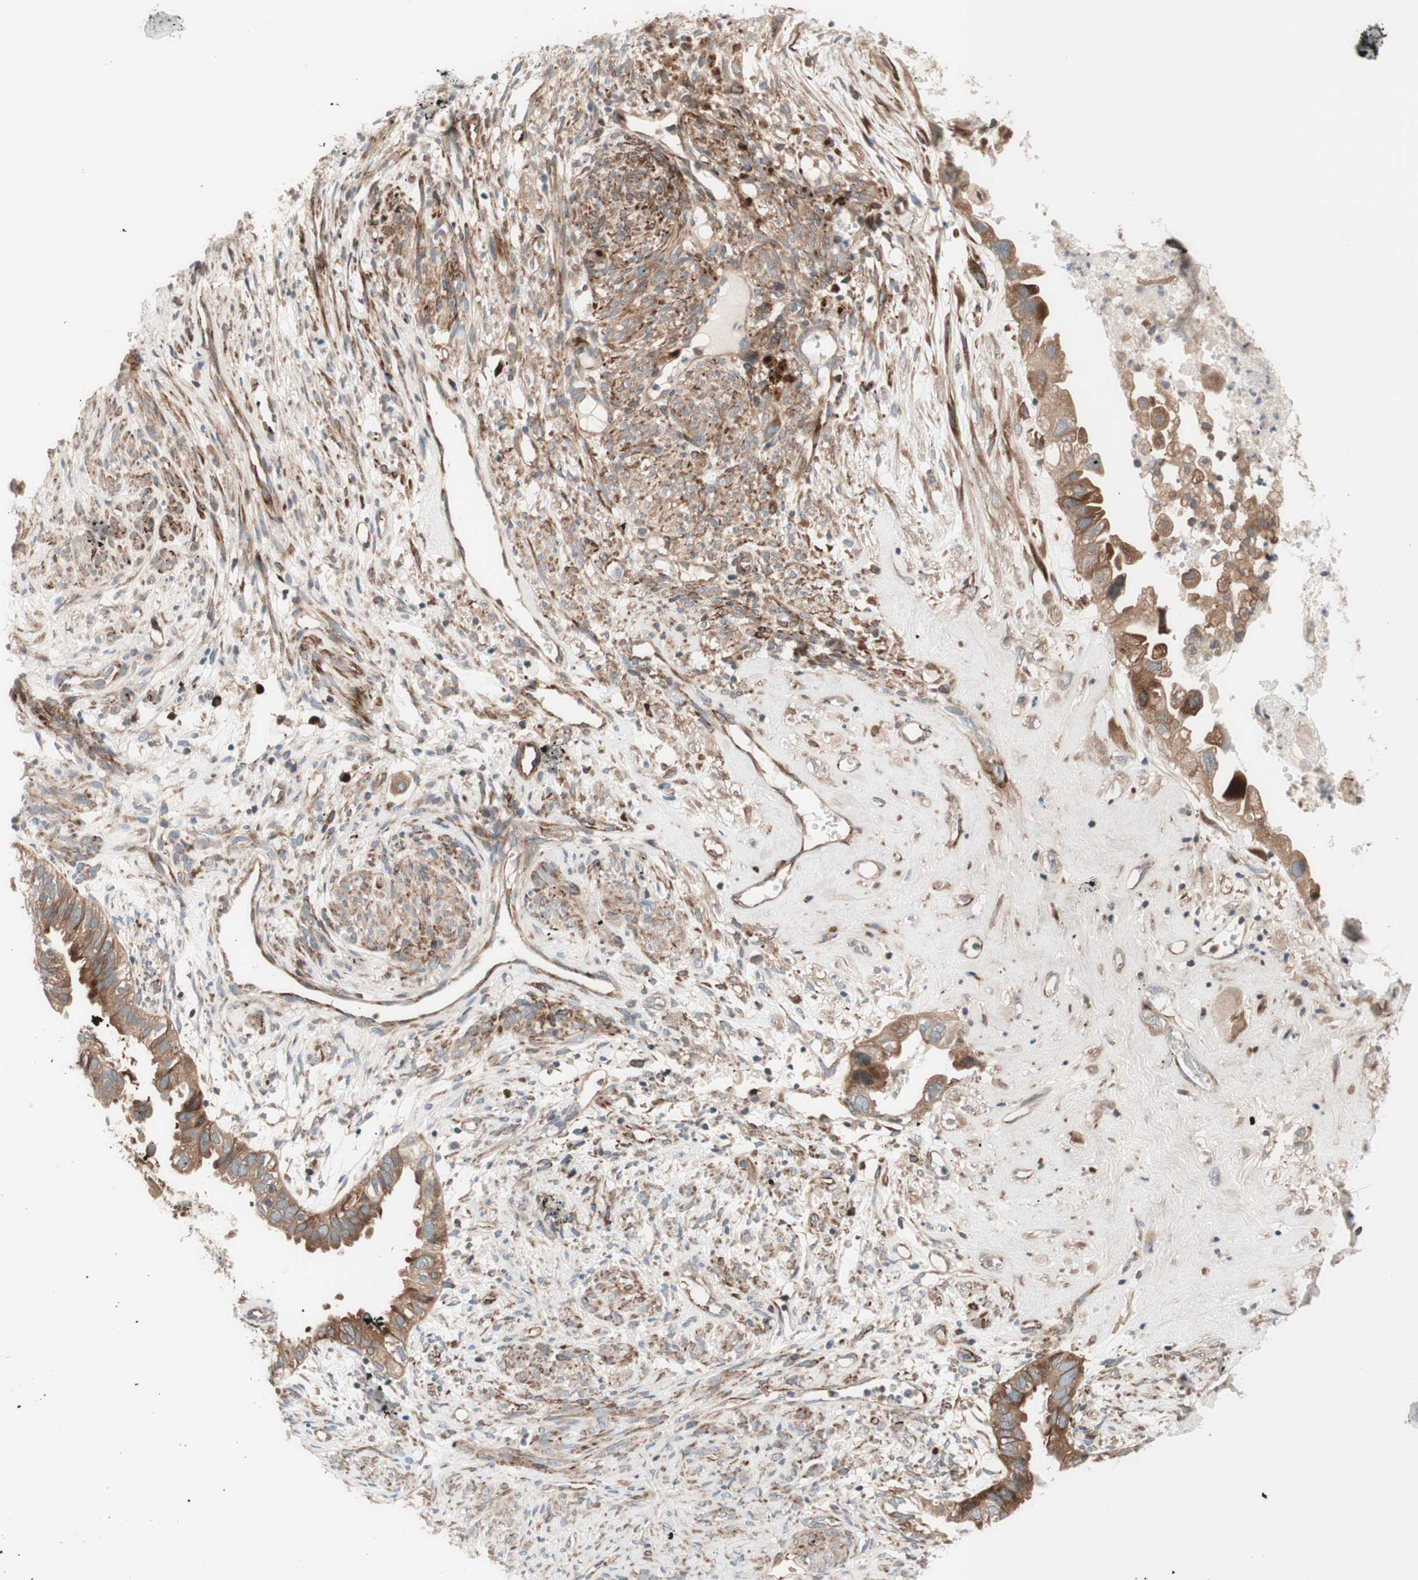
{"staining": {"intensity": "moderate", "quantity": ">75%", "location": "cytoplasmic/membranous"}, "tissue": "cervical cancer", "cell_type": "Tumor cells", "image_type": "cancer", "snomed": [{"axis": "morphology", "description": "Normal tissue, NOS"}, {"axis": "morphology", "description": "Adenocarcinoma, NOS"}, {"axis": "topography", "description": "Cervix"}, {"axis": "topography", "description": "Endometrium"}], "caption": "Immunohistochemistry (IHC) (DAB (3,3'-diaminobenzidine)) staining of adenocarcinoma (cervical) shows moderate cytoplasmic/membranous protein staining in about >75% of tumor cells. (DAB (3,3'-diaminobenzidine) IHC, brown staining for protein, blue staining for nuclei).", "gene": "CCN4", "patient": {"sex": "female", "age": 86}}